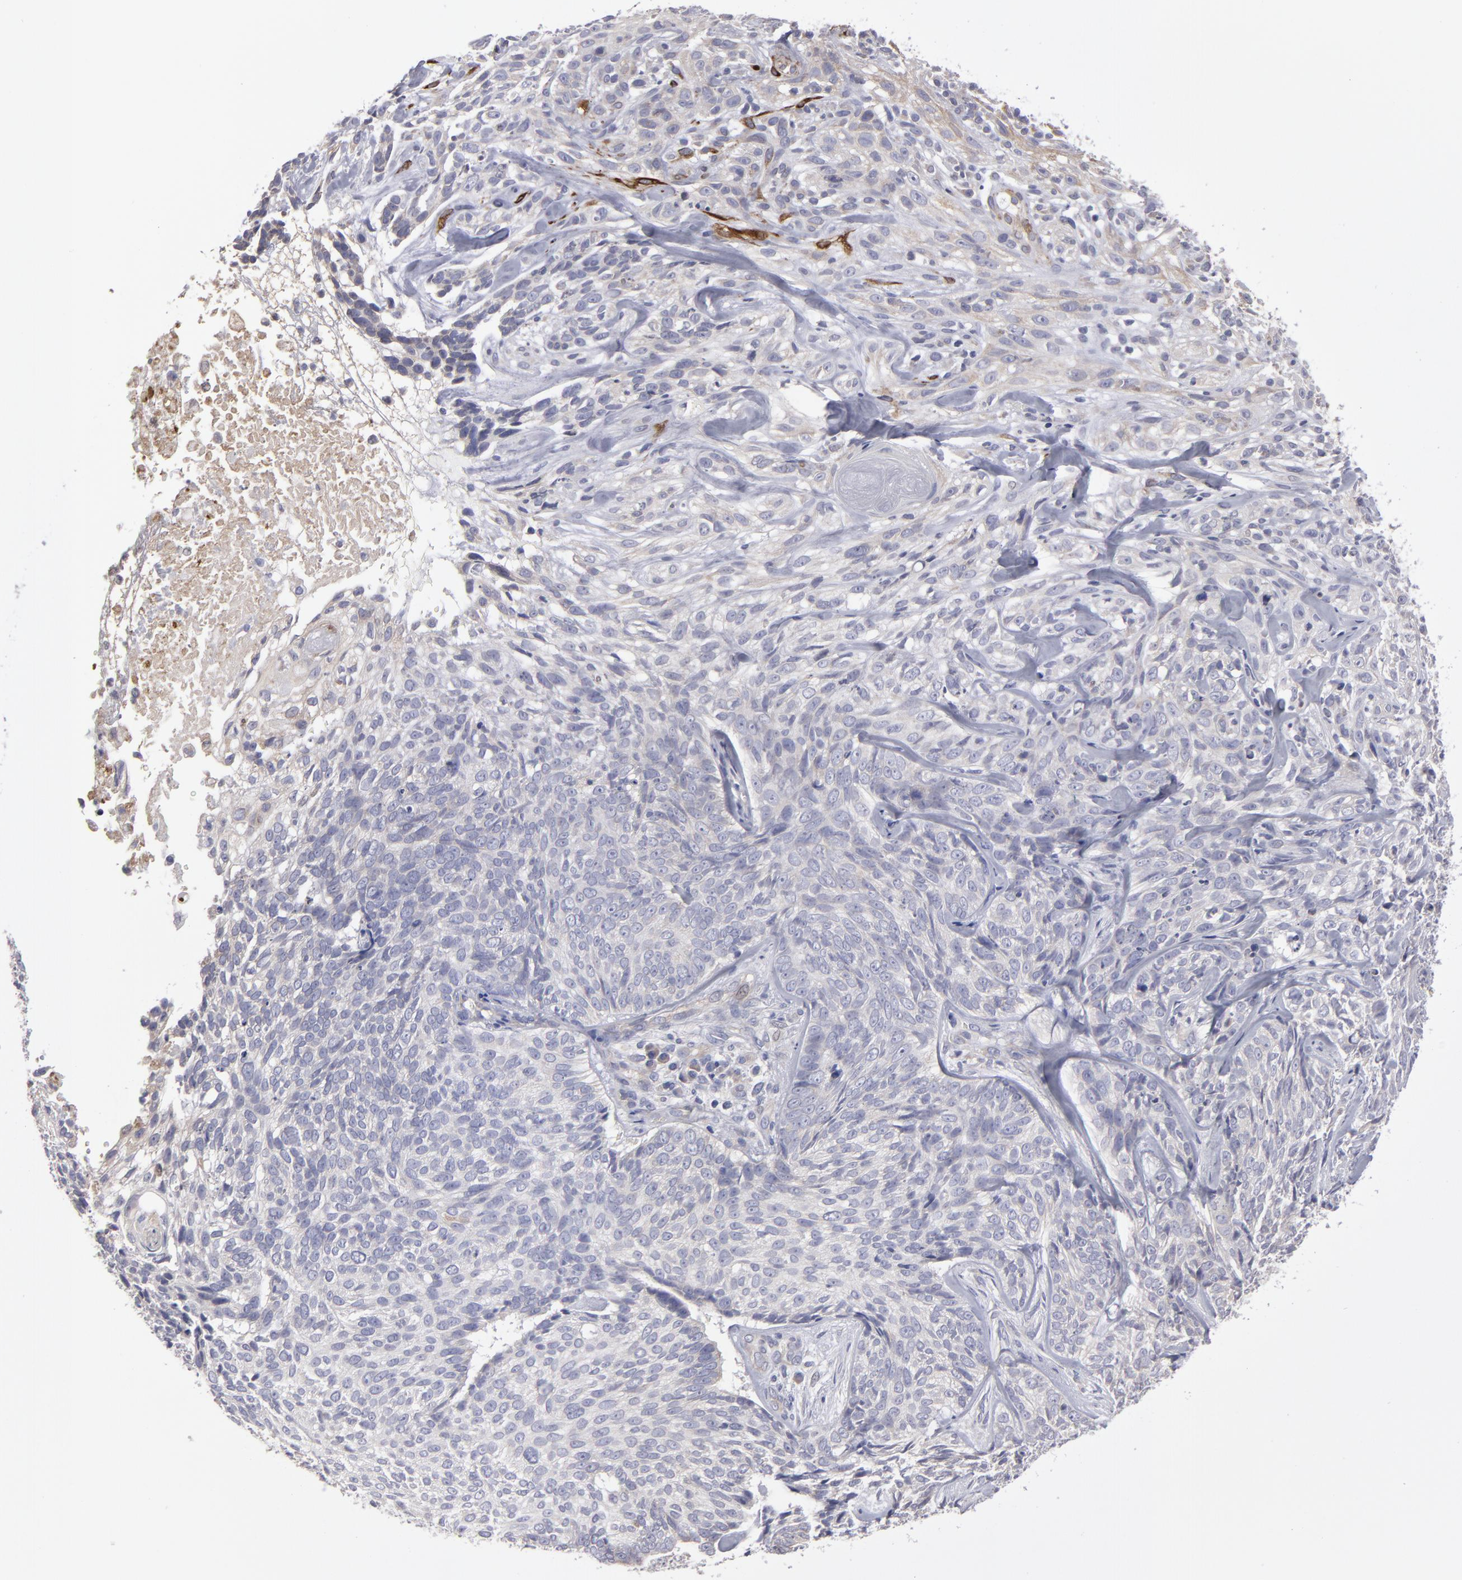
{"staining": {"intensity": "negative", "quantity": "none", "location": "none"}, "tissue": "skin cancer", "cell_type": "Tumor cells", "image_type": "cancer", "snomed": [{"axis": "morphology", "description": "Basal cell carcinoma"}, {"axis": "topography", "description": "Skin"}], "caption": "Histopathology image shows no significant protein positivity in tumor cells of skin cancer.", "gene": "SLMAP", "patient": {"sex": "male", "age": 72}}